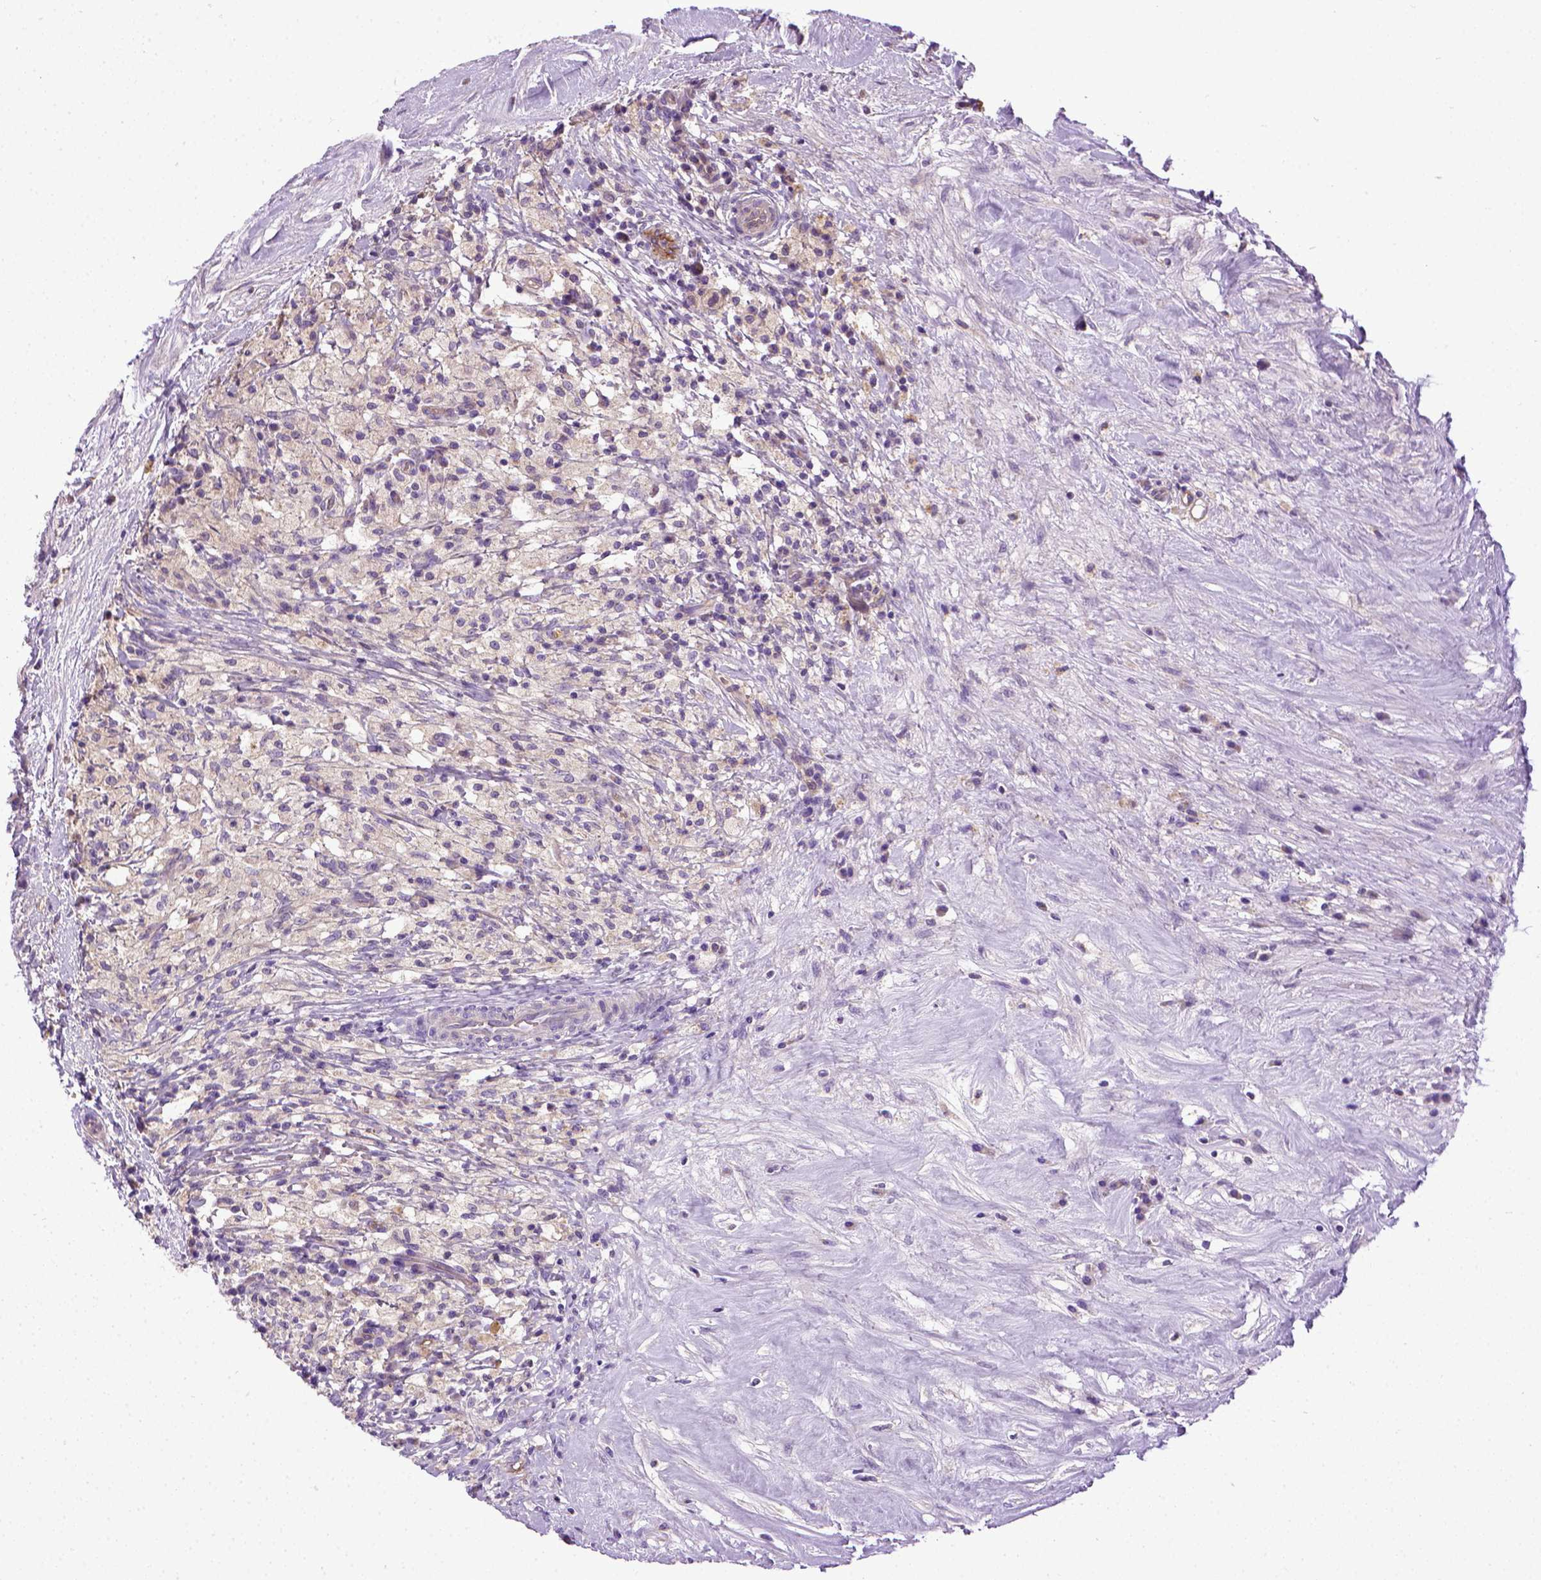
{"staining": {"intensity": "negative", "quantity": "none", "location": "none"}, "tissue": "testis cancer", "cell_type": "Tumor cells", "image_type": "cancer", "snomed": [{"axis": "morphology", "description": "Necrosis, NOS"}, {"axis": "morphology", "description": "Carcinoma, Embryonal, NOS"}, {"axis": "topography", "description": "Testis"}], "caption": "An image of testis embryonal carcinoma stained for a protein demonstrates no brown staining in tumor cells.", "gene": "ENG", "patient": {"sex": "male", "age": 19}}